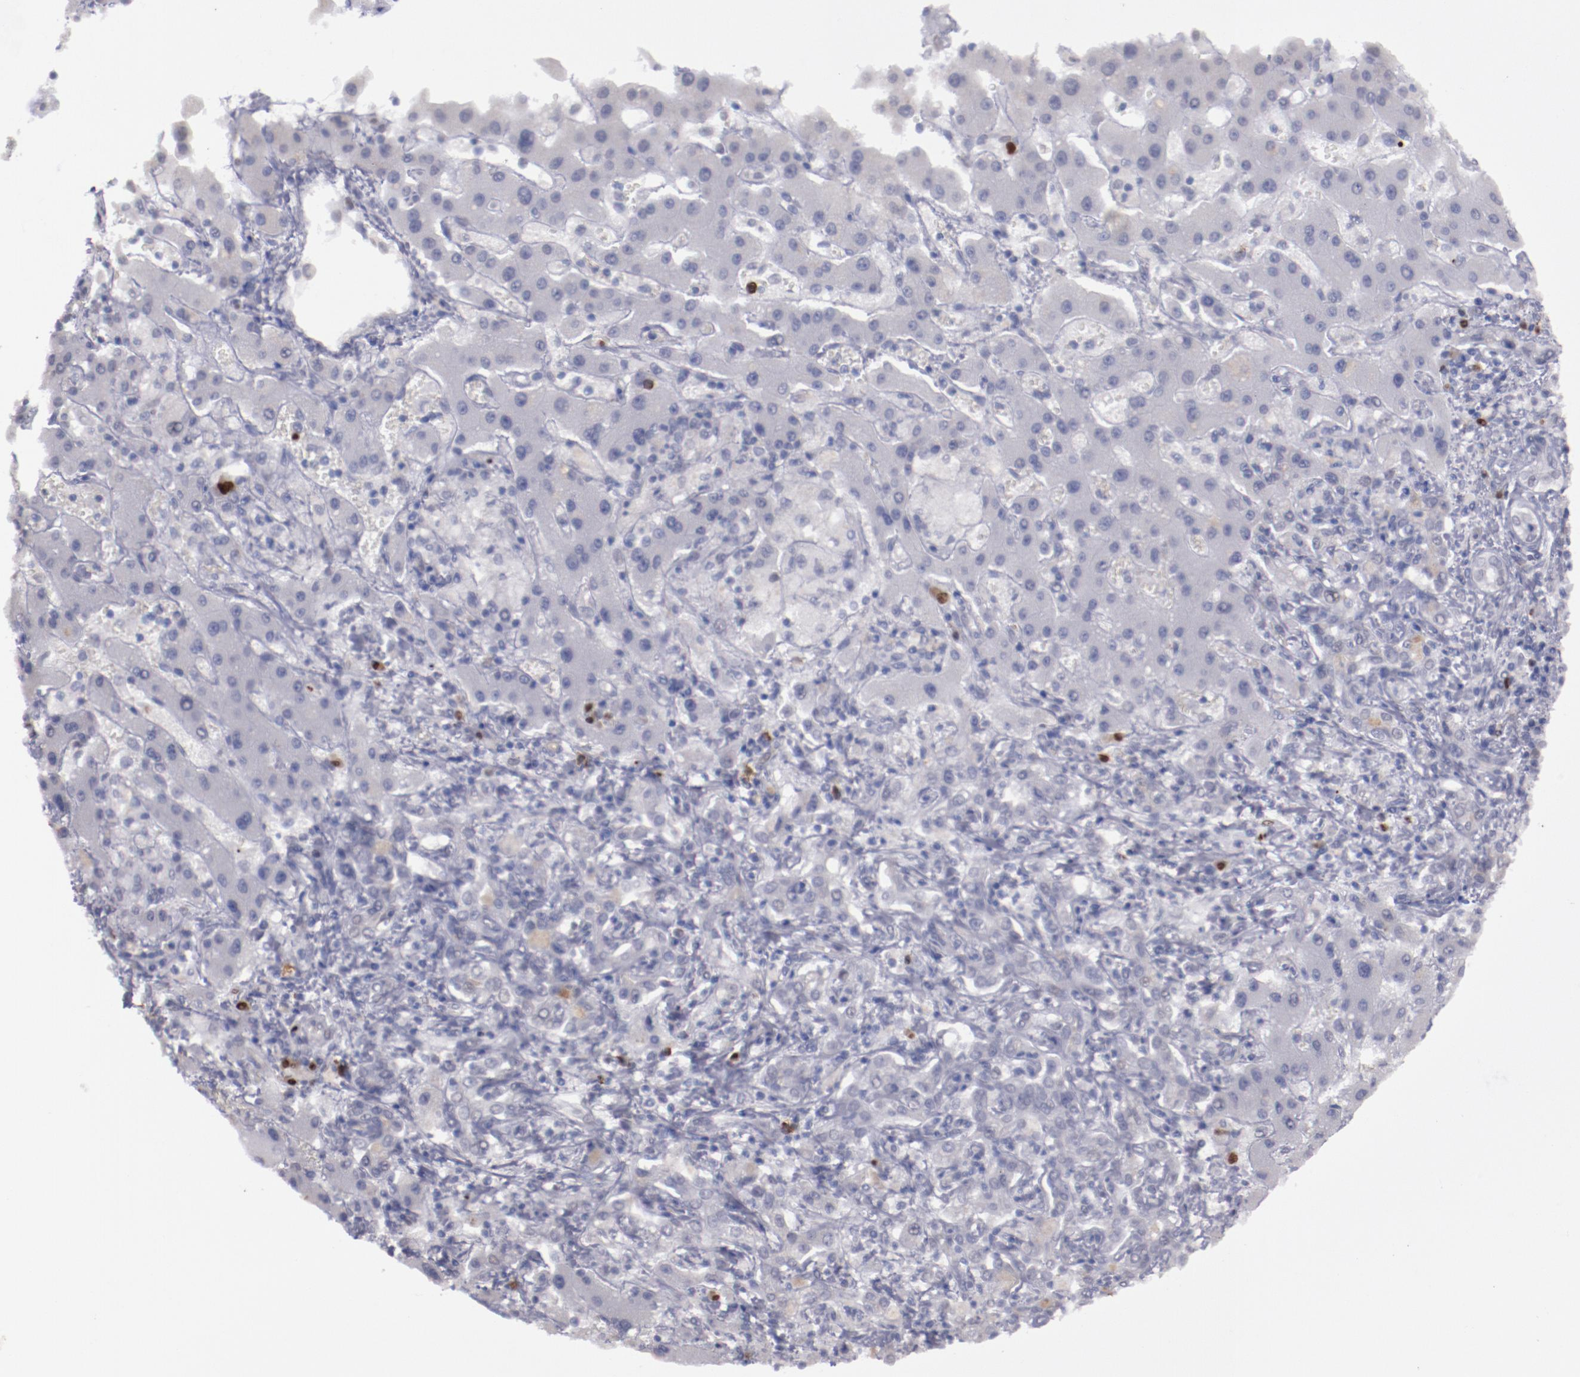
{"staining": {"intensity": "negative", "quantity": "none", "location": "none"}, "tissue": "liver cancer", "cell_type": "Tumor cells", "image_type": "cancer", "snomed": [{"axis": "morphology", "description": "Cholangiocarcinoma"}, {"axis": "topography", "description": "Liver"}], "caption": "Tumor cells show no significant protein expression in cholangiocarcinoma (liver).", "gene": "IRF4", "patient": {"sex": "male", "age": 50}}